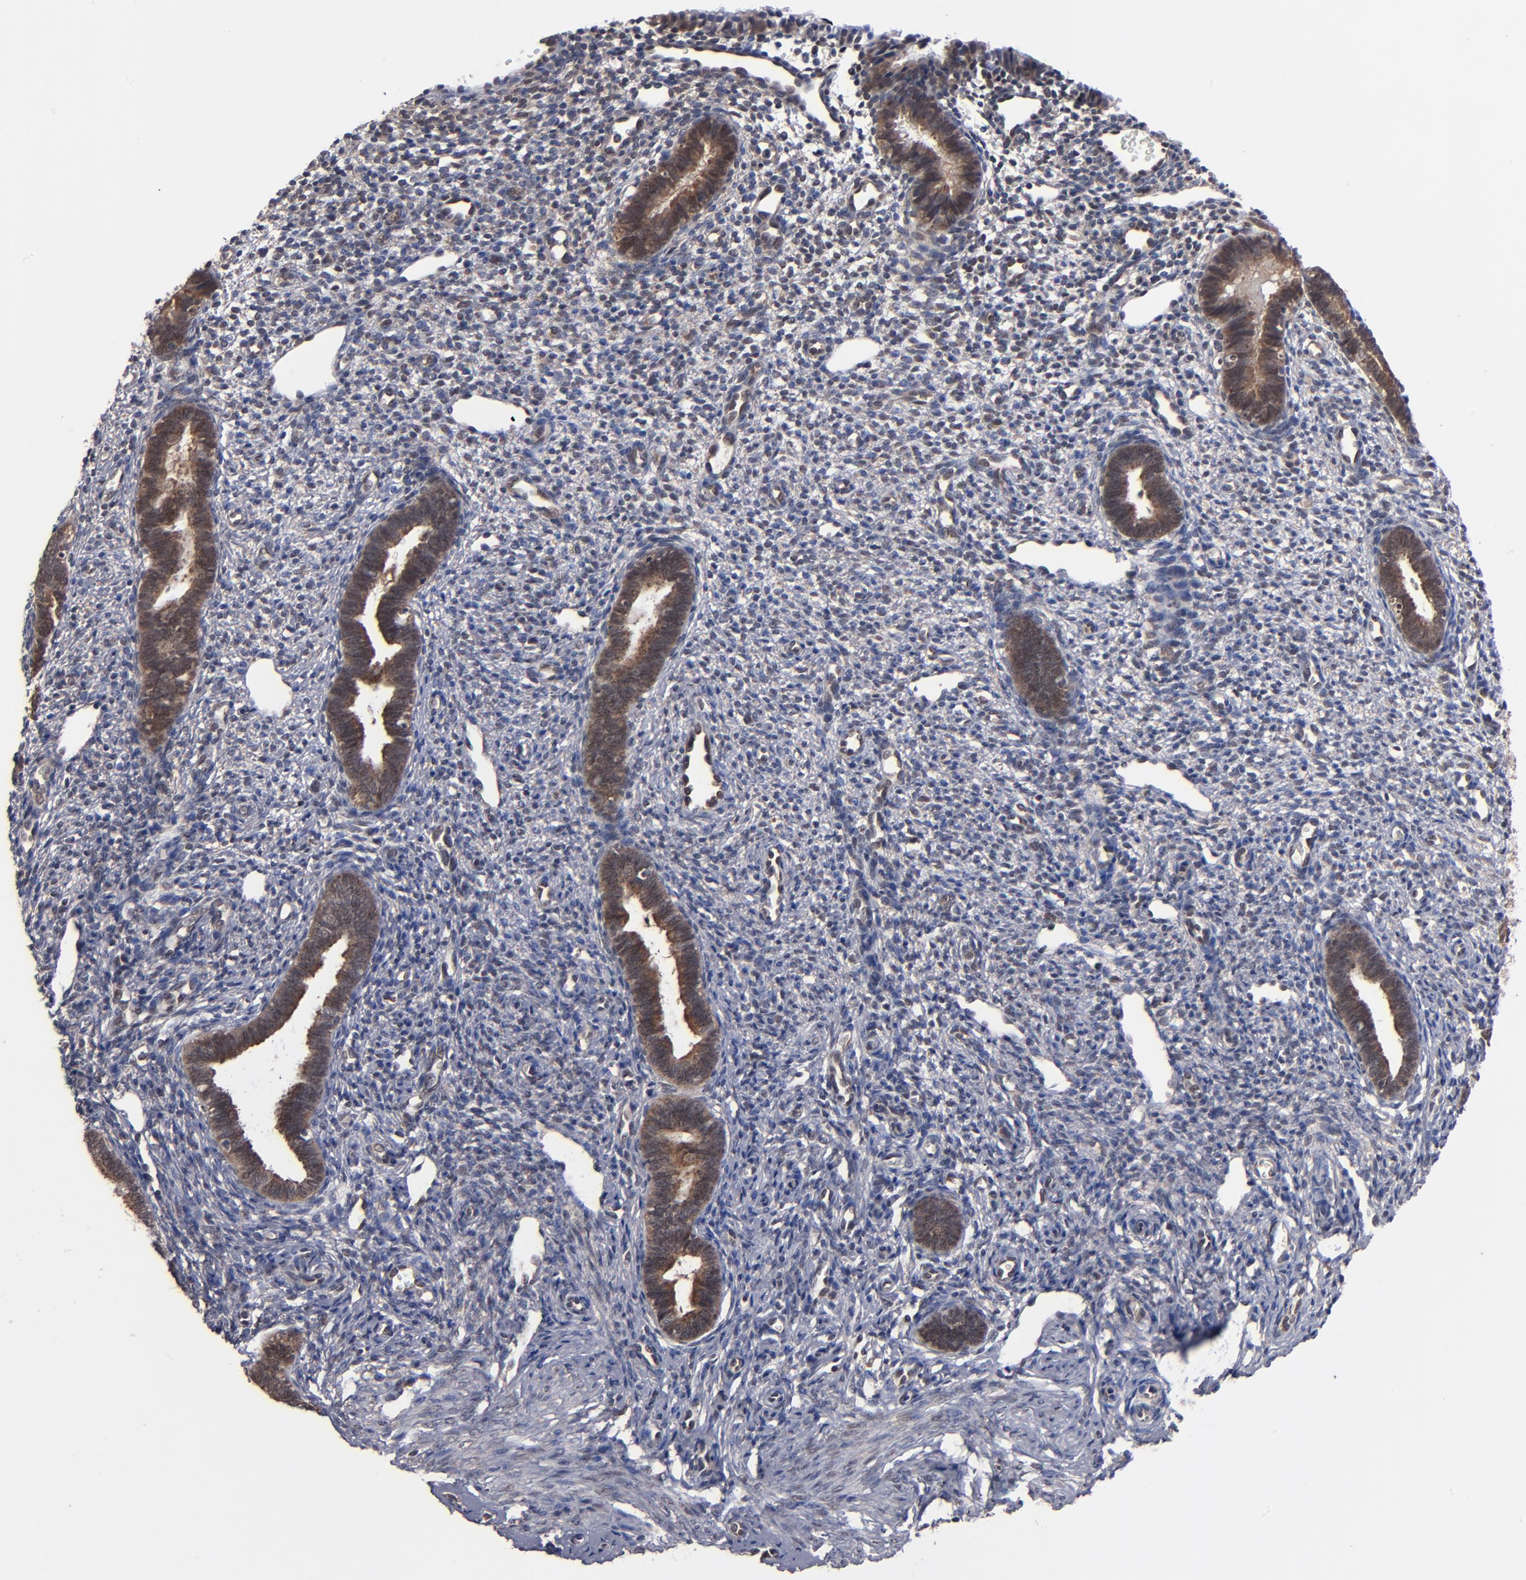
{"staining": {"intensity": "weak", "quantity": "<25%", "location": "cytoplasmic/membranous"}, "tissue": "endometrium", "cell_type": "Cells in endometrial stroma", "image_type": "normal", "snomed": [{"axis": "morphology", "description": "Normal tissue, NOS"}, {"axis": "topography", "description": "Endometrium"}], "caption": "There is no significant positivity in cells in endometrial stroma of endometrium. (Stains: DAB (3,3'-diaminobenzidine) IHC with hematoxylin counter stain, Microscopy: brightfield microscopy at high magnification).", "gene": "ALG13", "patient": {"sex": "female", "age": 27}}